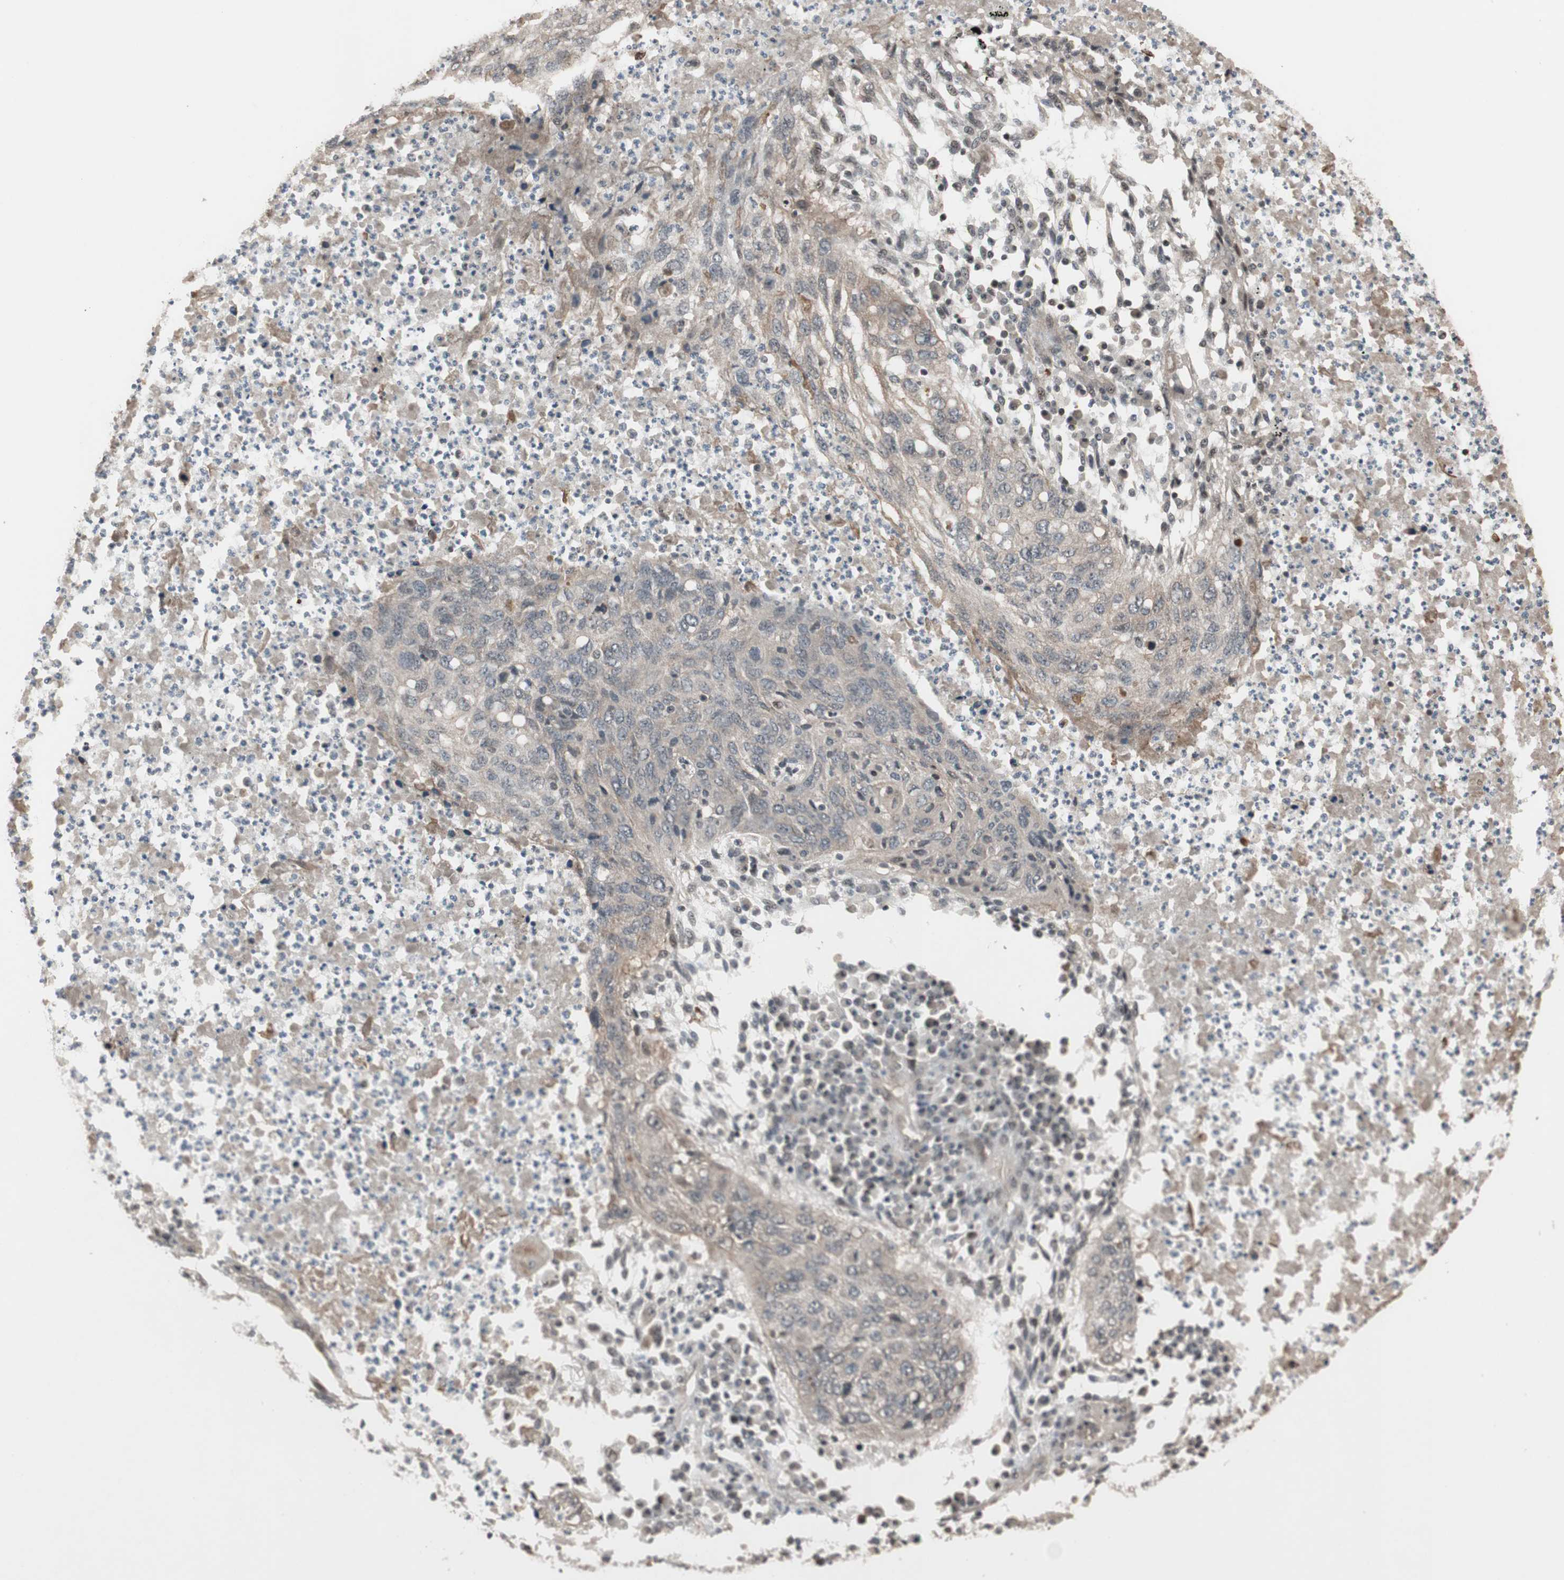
{"staining": {"intensity": "weak", "quantity": "25%-75%", "location": "cytoplasmic/membranous"}, "tissue": "lung cancer", "cell_type": "Tumor cells", "image_type": "cancer", "snomed": [{"axis": "morphology", "description": "Squamous cell carcinoma, NOS"}, {"axis": "topography", "description": "Lung"}], "caption": "Immunohistochemistry (IHC) micrograph of neoplastic tissue: lung cancer (squamous cell carcinoma) stained using immunohistochemistry shows low levels of weak protein expression localized specifically in the cytoplasmic/membranous of tumor cells, appearing as a cytoplasmic/membranous brown color.", "gene": "DRAP1", "patient": {"sex": "female", "age": 63}}